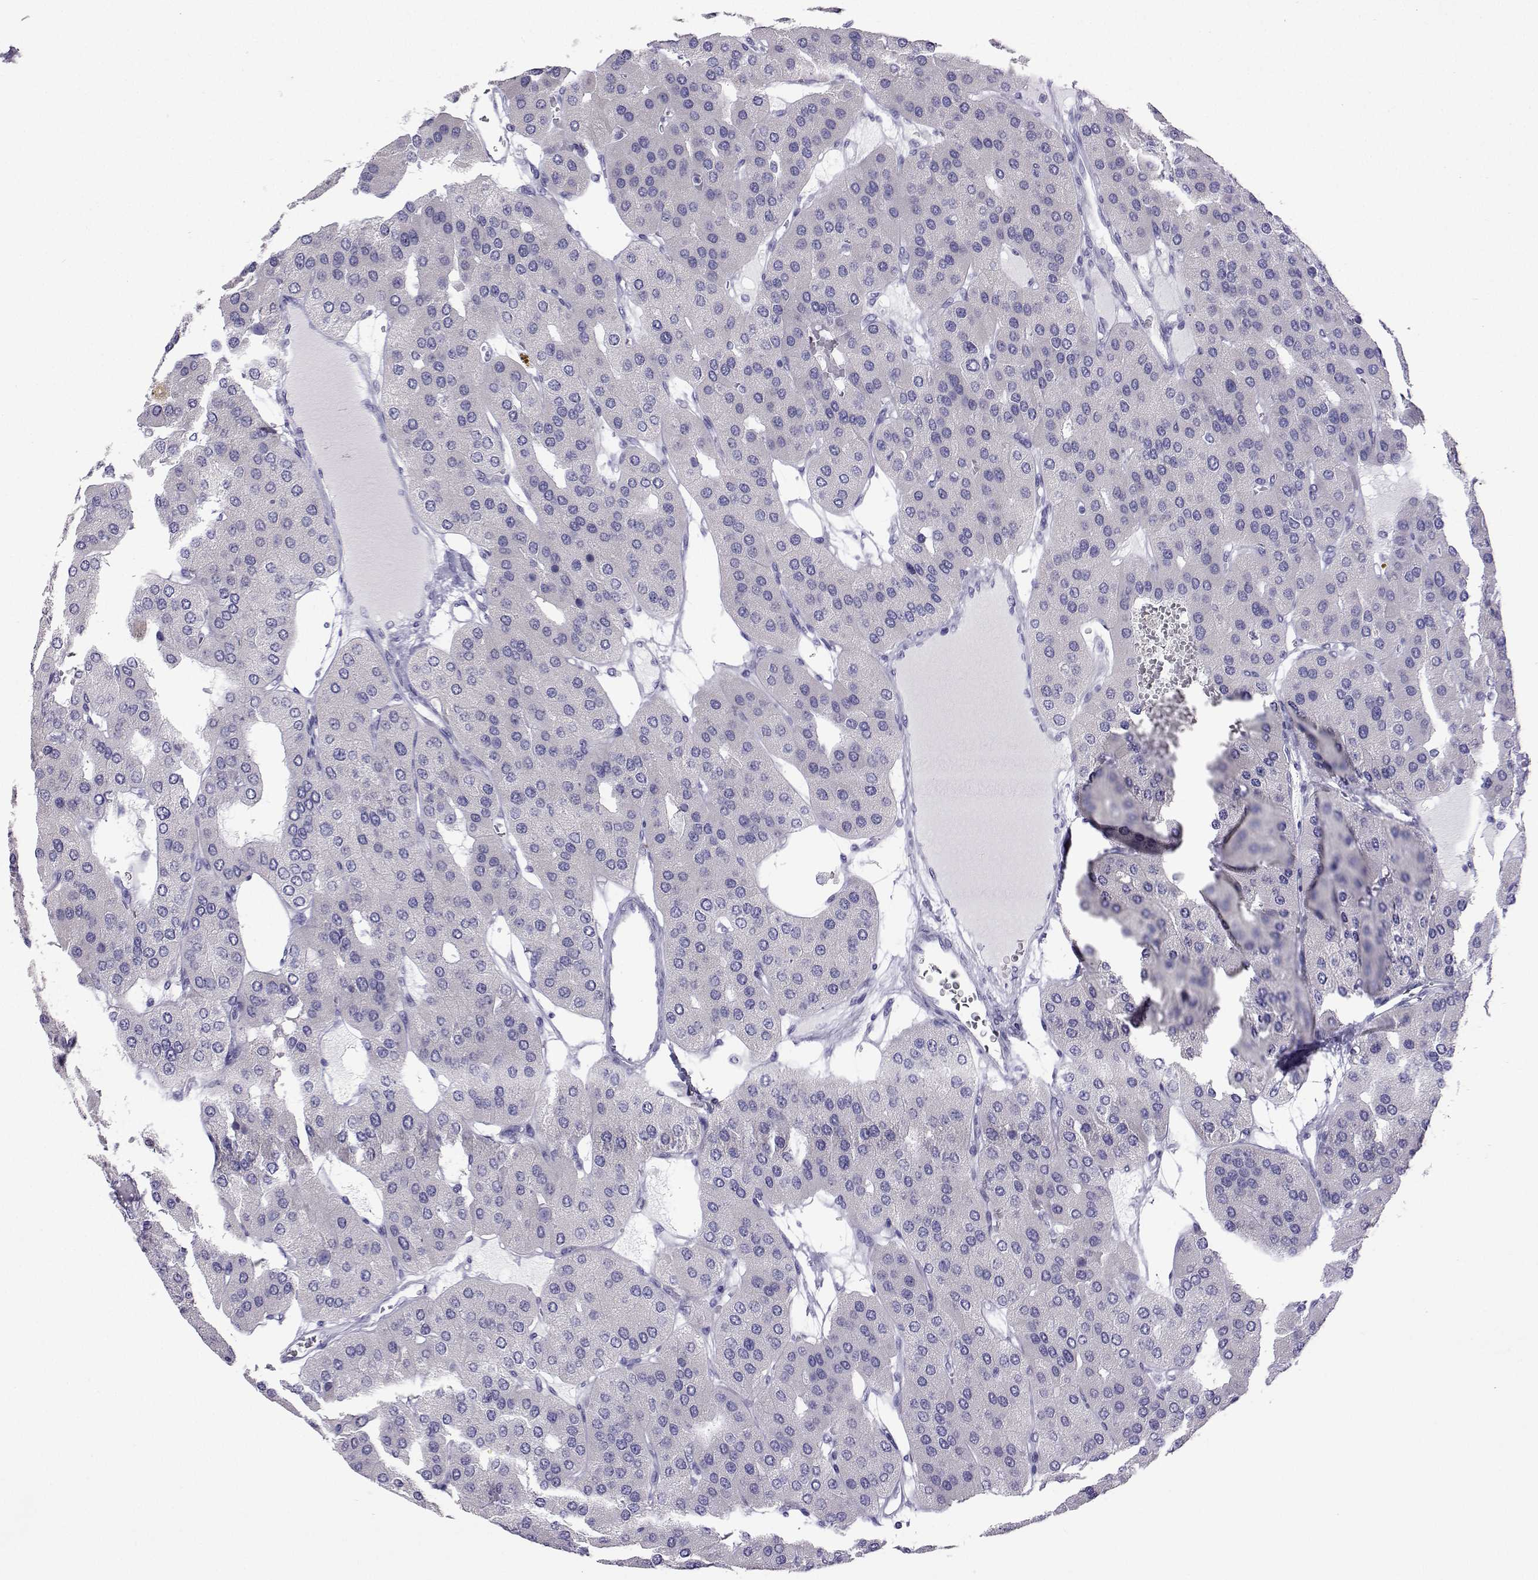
{"staining": {"intensity": "negative", "quantity": "none", "location": "none"}, "tissue": "parathyroid gland", "cell_type": "Glandular cells", "image_type": "normal", "snomed": [{"axis": "morphology", "description": "Normal tissue, NOS"}, {"axis": "morphology", "description": "Adenoma, NOS"}, {"axis": "topography", "description": "Parathyroid gland"}], "caption": "DAB immunohistochemical staining of benign parathyroid gland demonstrates no significant expression in glandular cells.", "gene": "PLIN4", "patient": {"sex": "female", "age": 86}}